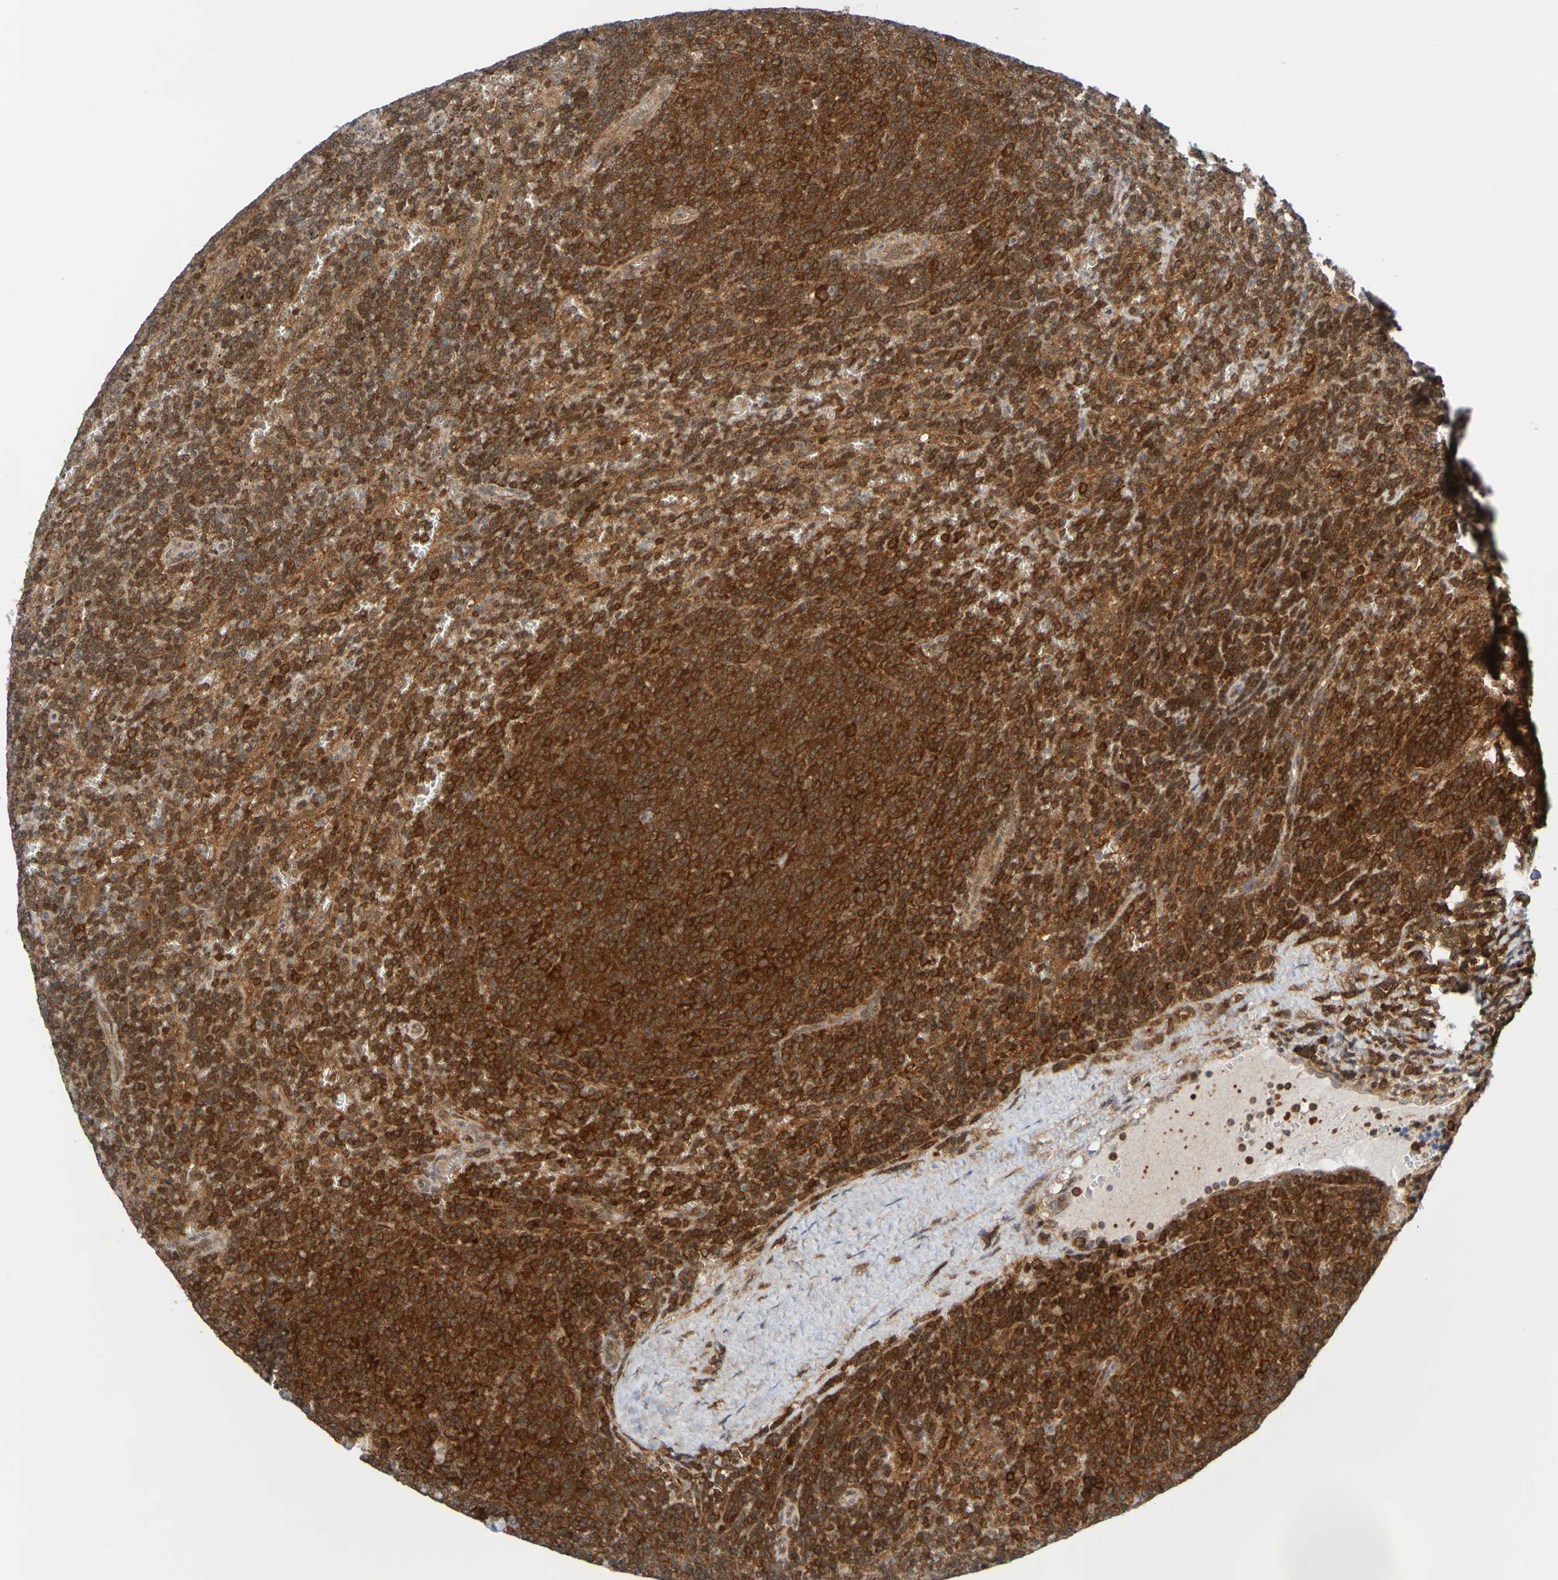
{"staining": {"intensity": "strong", "quantity": ">75%", "location": "cytoplasmic/membranous"}, "tissue": "lymphoma", "cell_type": "Tumor cells", "image_type": "cancer", "snomed": [{"axis": "morphology", "description": "Malignant lymphoma, non-Hodgkin's type, Low grade"}, {"axis": "topography", "description": "Spleen"}], "caption": "A high-resolution micrograph shows IHC staining of lymphoma, which displays strong cytoplasmic/membranous expression in about >75% of tumor cells.", "gene": "ATIC", "patient": {"sex": "female", "age": 50}}